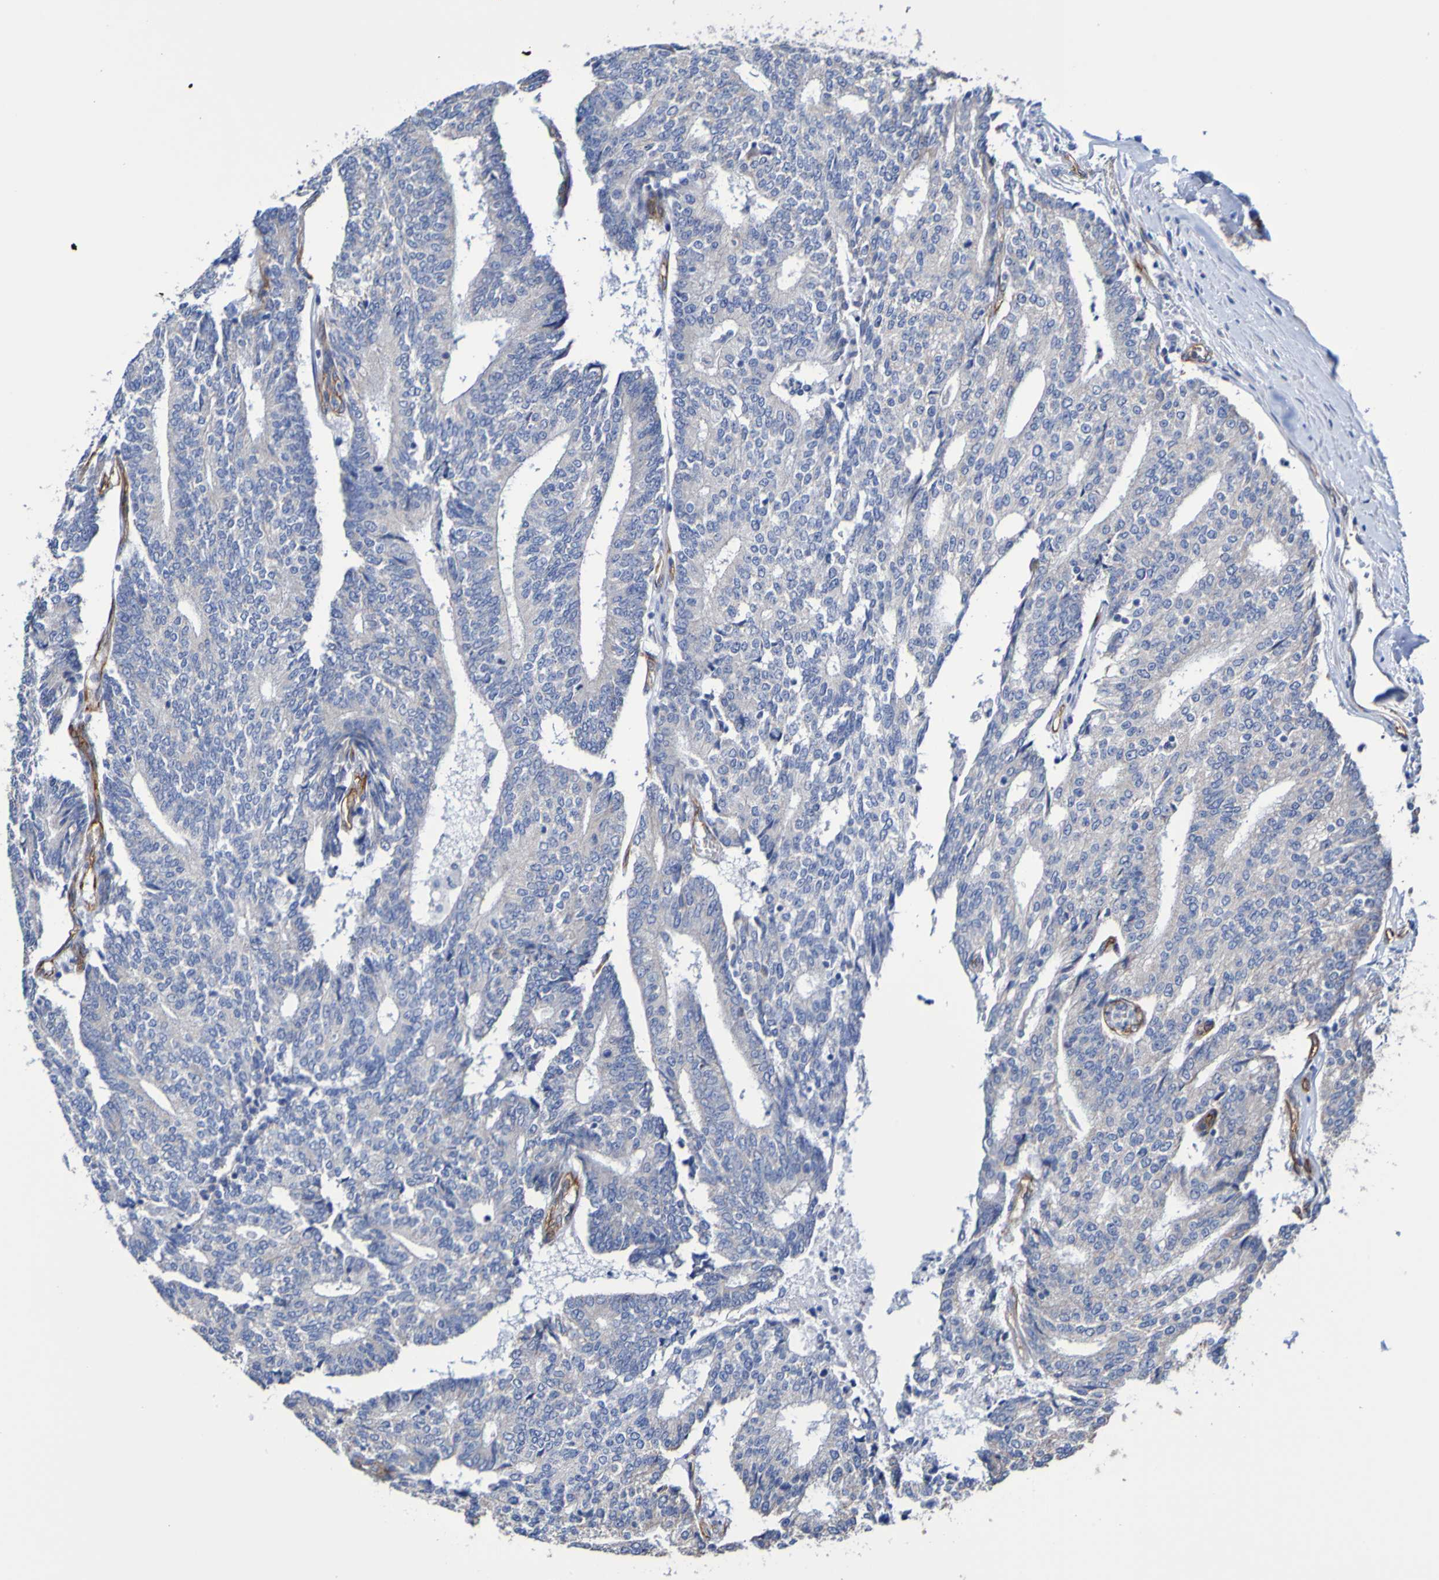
{"staining": {"intensity": "negative", "quantity": "none", "location": "none"}, "tissue": "prostate cancer", "cell_type": "Tumor cells", "image_type": "cancer", "snomed": [{"axis": "morphology", "description": "Normal tissue, NOS"}, {"axis": "morphology", "description": "Adenocarcinoma, High grade"}, {"axis": "topography", "description": "Prostate"}, {"axis": "topography", "description": "Seminal veicle"}], "caption": "There is no significant staining in tumor cells of adenocarcinoma (high-grade) (prostate).", "gene": "ELMOD3", "patient": {"sex": "male", "age": 55}}